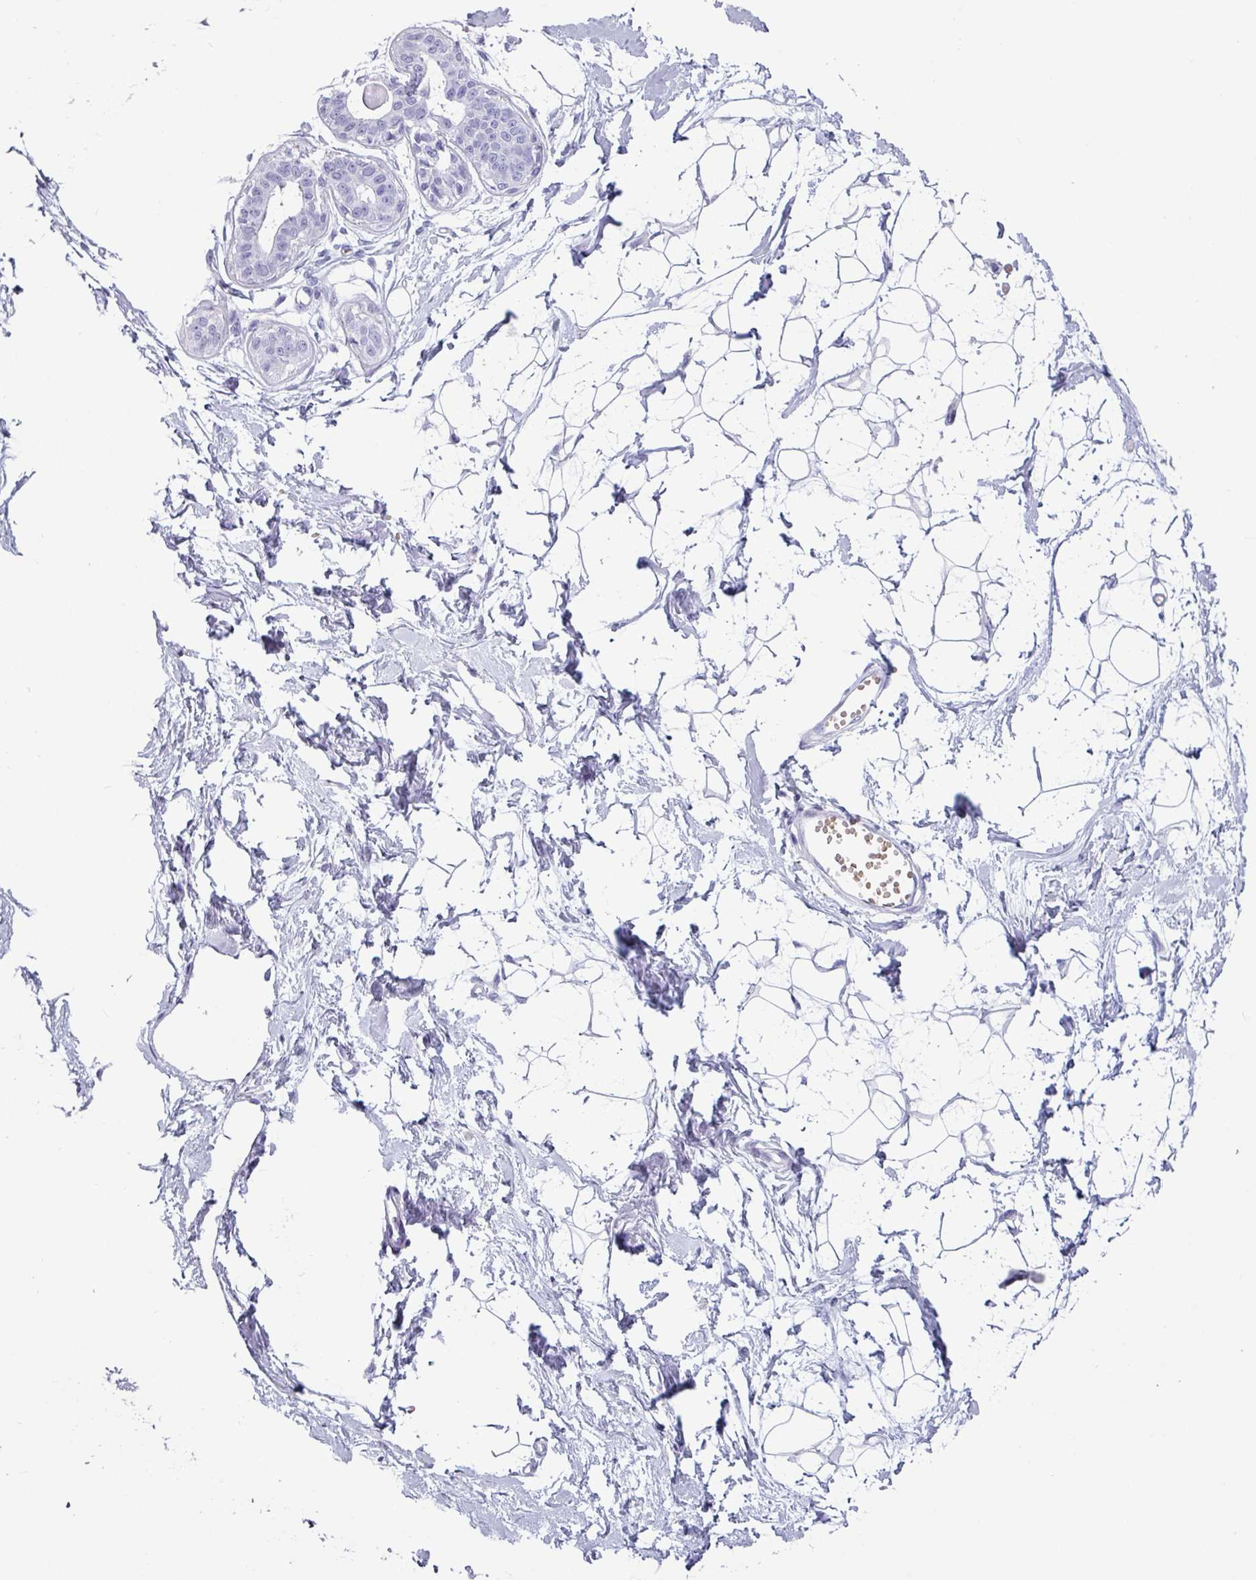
{"staining": {"intensity": "negative", "quantity": "none", "location": "none"}, "tissue": "breast", "cell_type": "Adipocytes", "image_type": "normal", "snomed": [{"axis": "morphology", "description": "Normal tissue, NOS"}, {"axis": "topography", "description": "Breast"}], "caption": "This is an immunohistochemistry (IHC) micrograph of normal human breast. There is no staining in adipocytes.", "gene": "CRYBB2", "patient": {"sex": "female", "age": 45}}